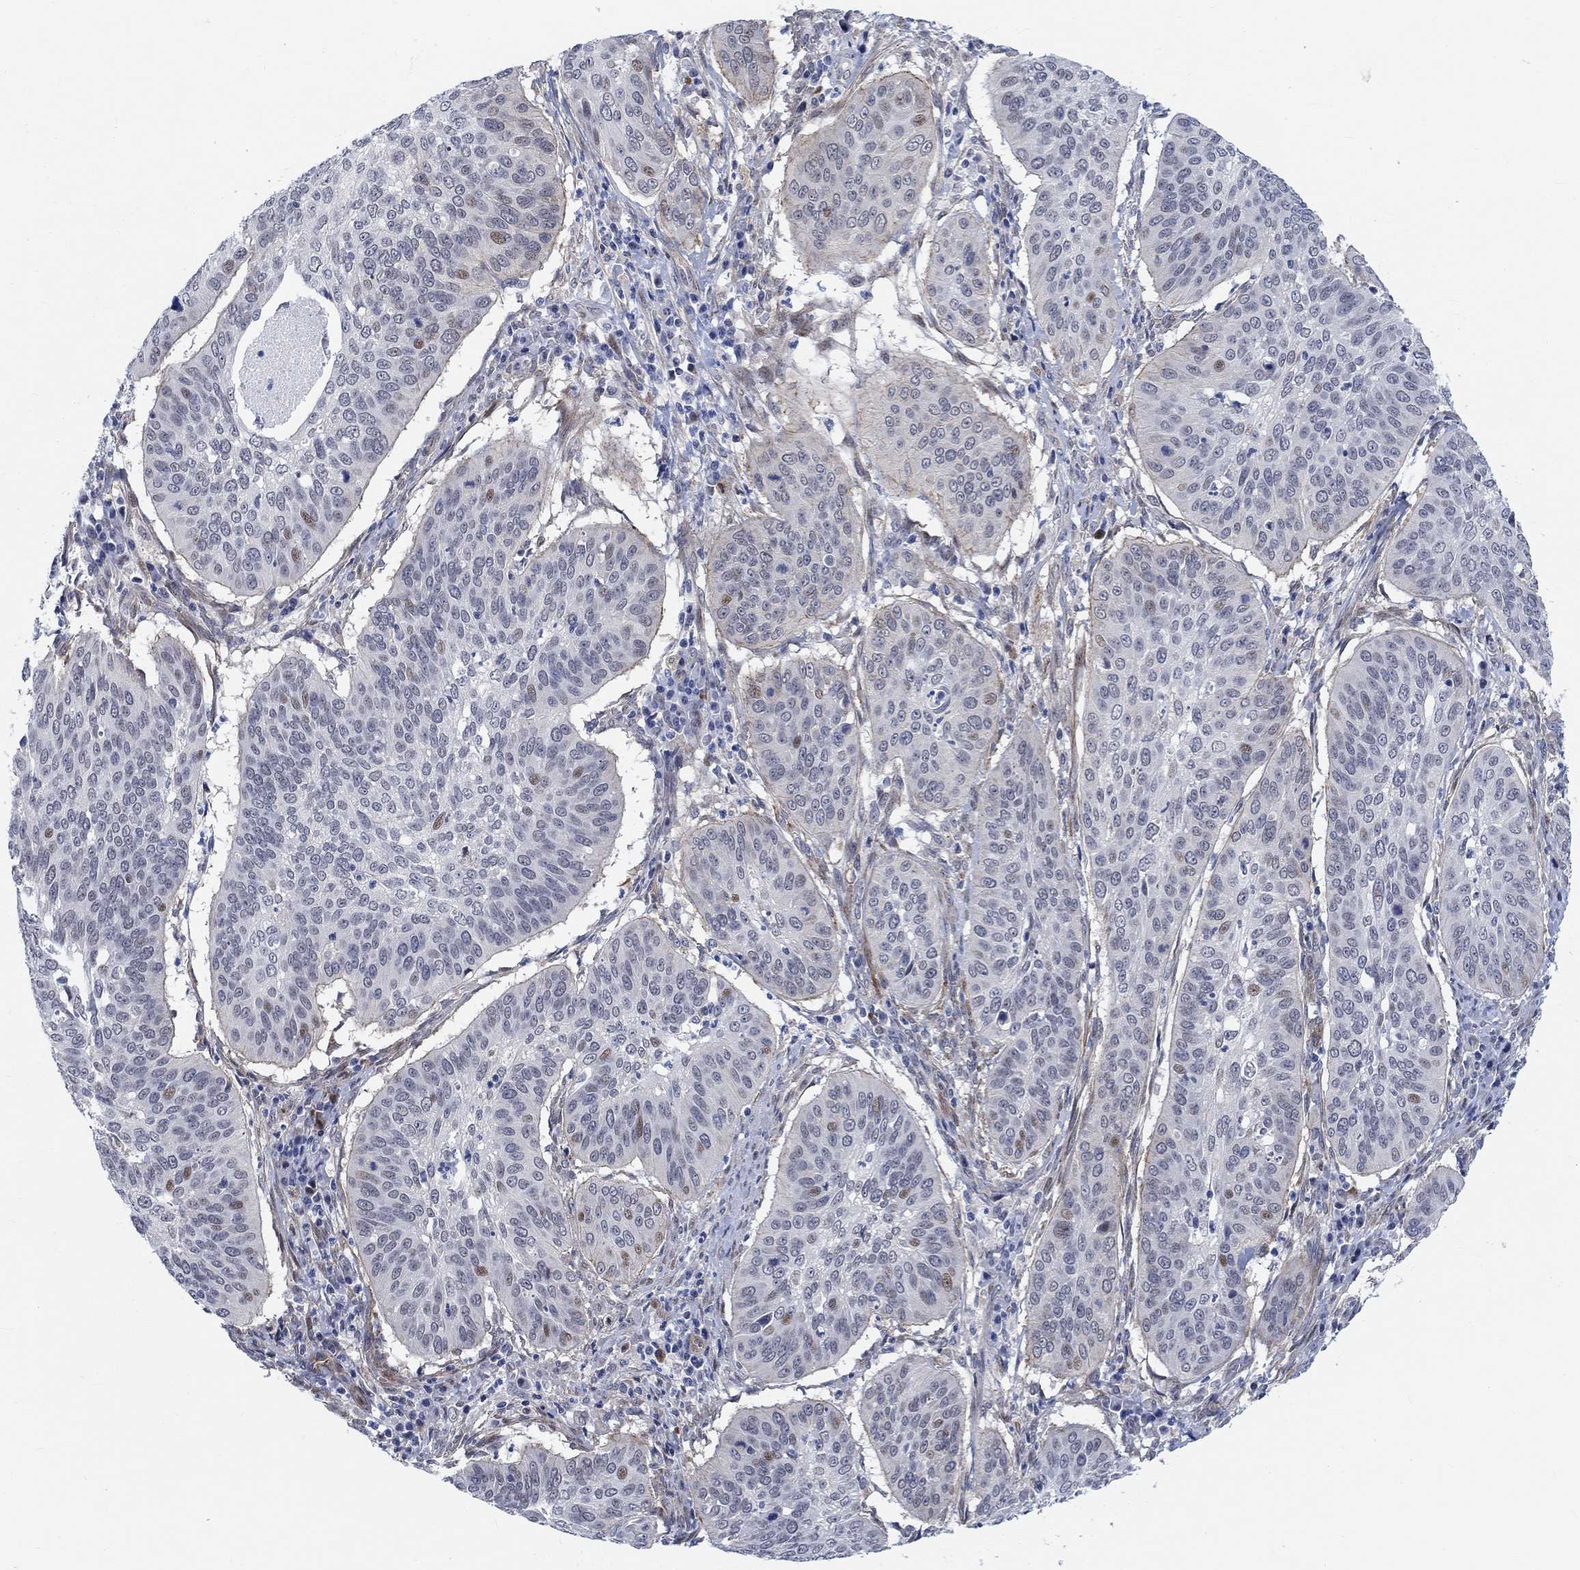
{"staining": {"intensity": "moderate", "quantity": "<25%", "location": "nuclear"}, "tissue": "cervical cancer", "cell_type": "Tumor cells", "image_type": "cancer", "snomed": [{"axis": "morphology", "description": "Normal tissue, NOS"}, {"axis": "morphology", "description": "Squamous cell carcinoma, NOS"}, {"axis": "topography", "description": "Cervix"}], "caption": "Immunohistochemical staining of human cervical cancer (squamous cell carcinoma) shows moderate nuclear protein staining in approximately <25% of tumor cells.", "gene": "KCNH8", "patient": {"sex": "female", "age": 39}}